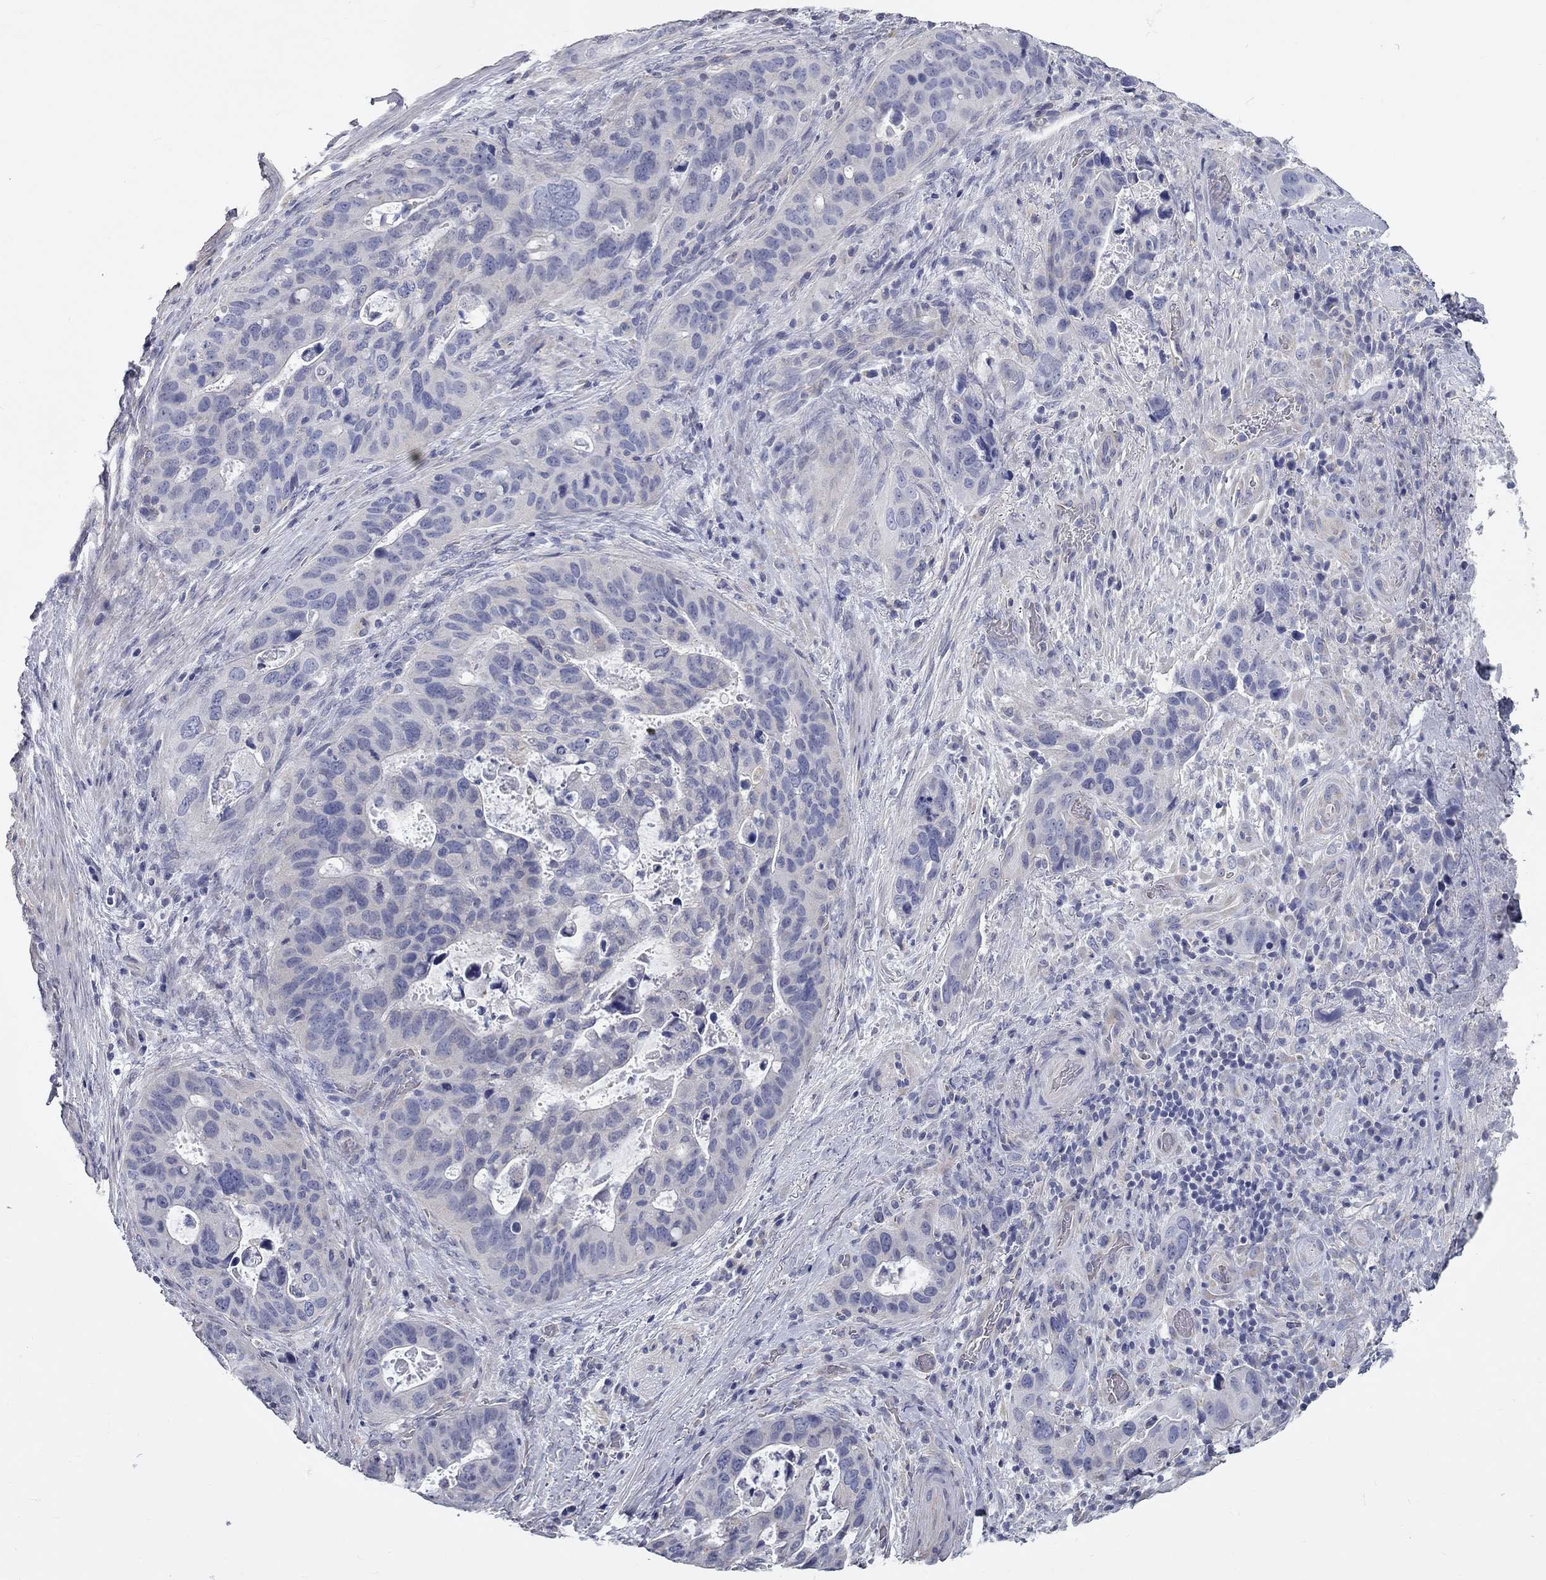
{"staining": {"intensity": "negative", "quantity": "none", "location": "none"}, "tissue": "stomach cancer", "cell_type": "Tumor cells", "image_type": "cancer", "snomed": [{"axis": "morphology", "description": "Adenocarcinoma, NOS"}, {"axis": "topography", "description": "Stomach"}], "caption": "Human stomach cancer (adenocarcinoma) stained for a protein using immunohistochemistry shows no expression in tumor cells.", "gene": "C10orf90", "patient": {"sex": "male", "age": 54}}